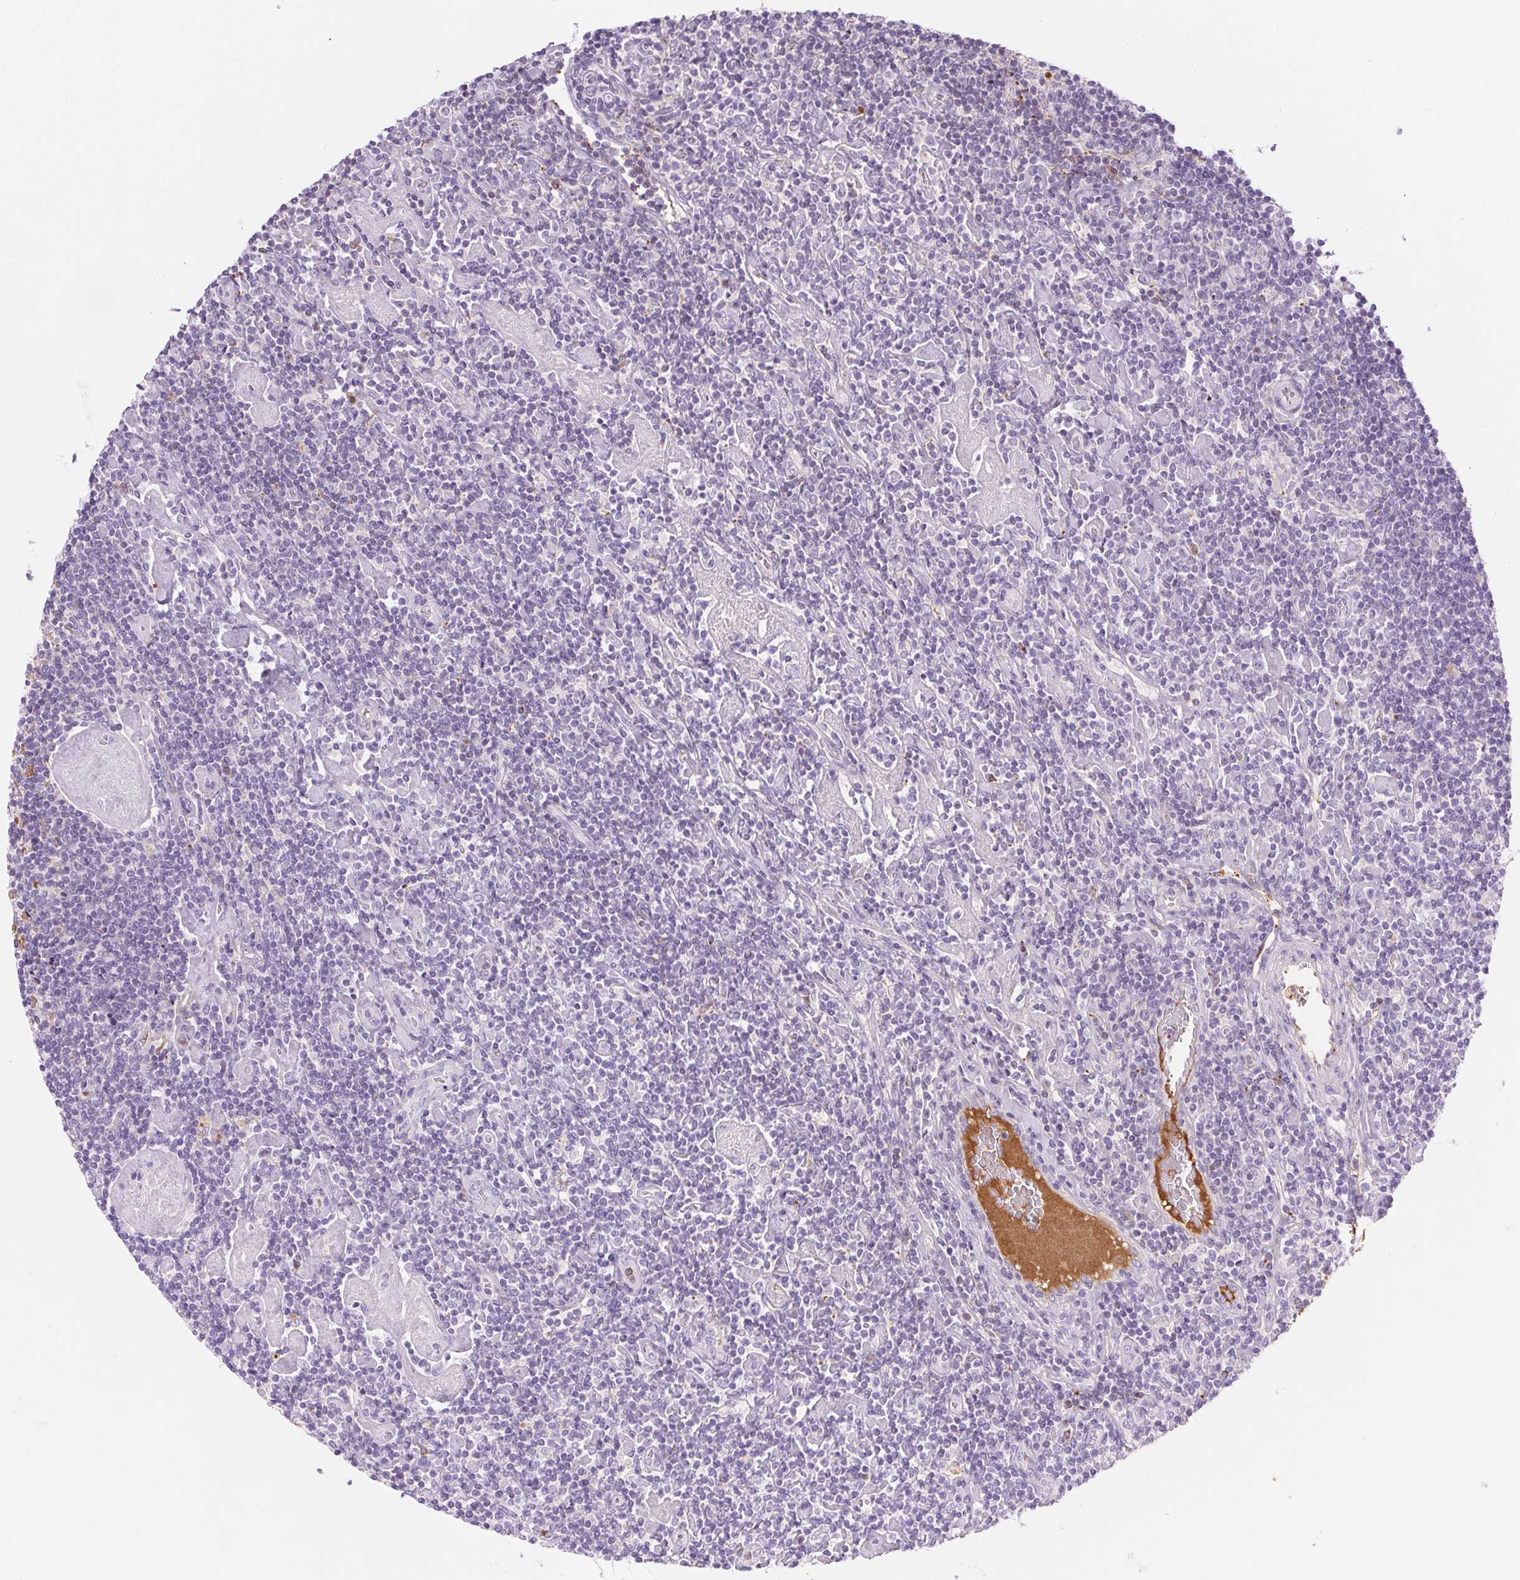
{"staining": {"intensity": "negative", "quantity": "none", "location": "none"}, "tissue": "lymphoma", "cell_type": "Tumor cells", "image_type": "cancer", "snomed": [{"axis": "morphology", "description": "Hodgkin's disease, NOS"}, {"axis": "topography", "description": "Lymph node"}], "caption": "Tumor cells are negative for brown protein staining in Hodgkin's disease.", "gene": "FGA", "patient": {"sex": "male", "age": 40}}